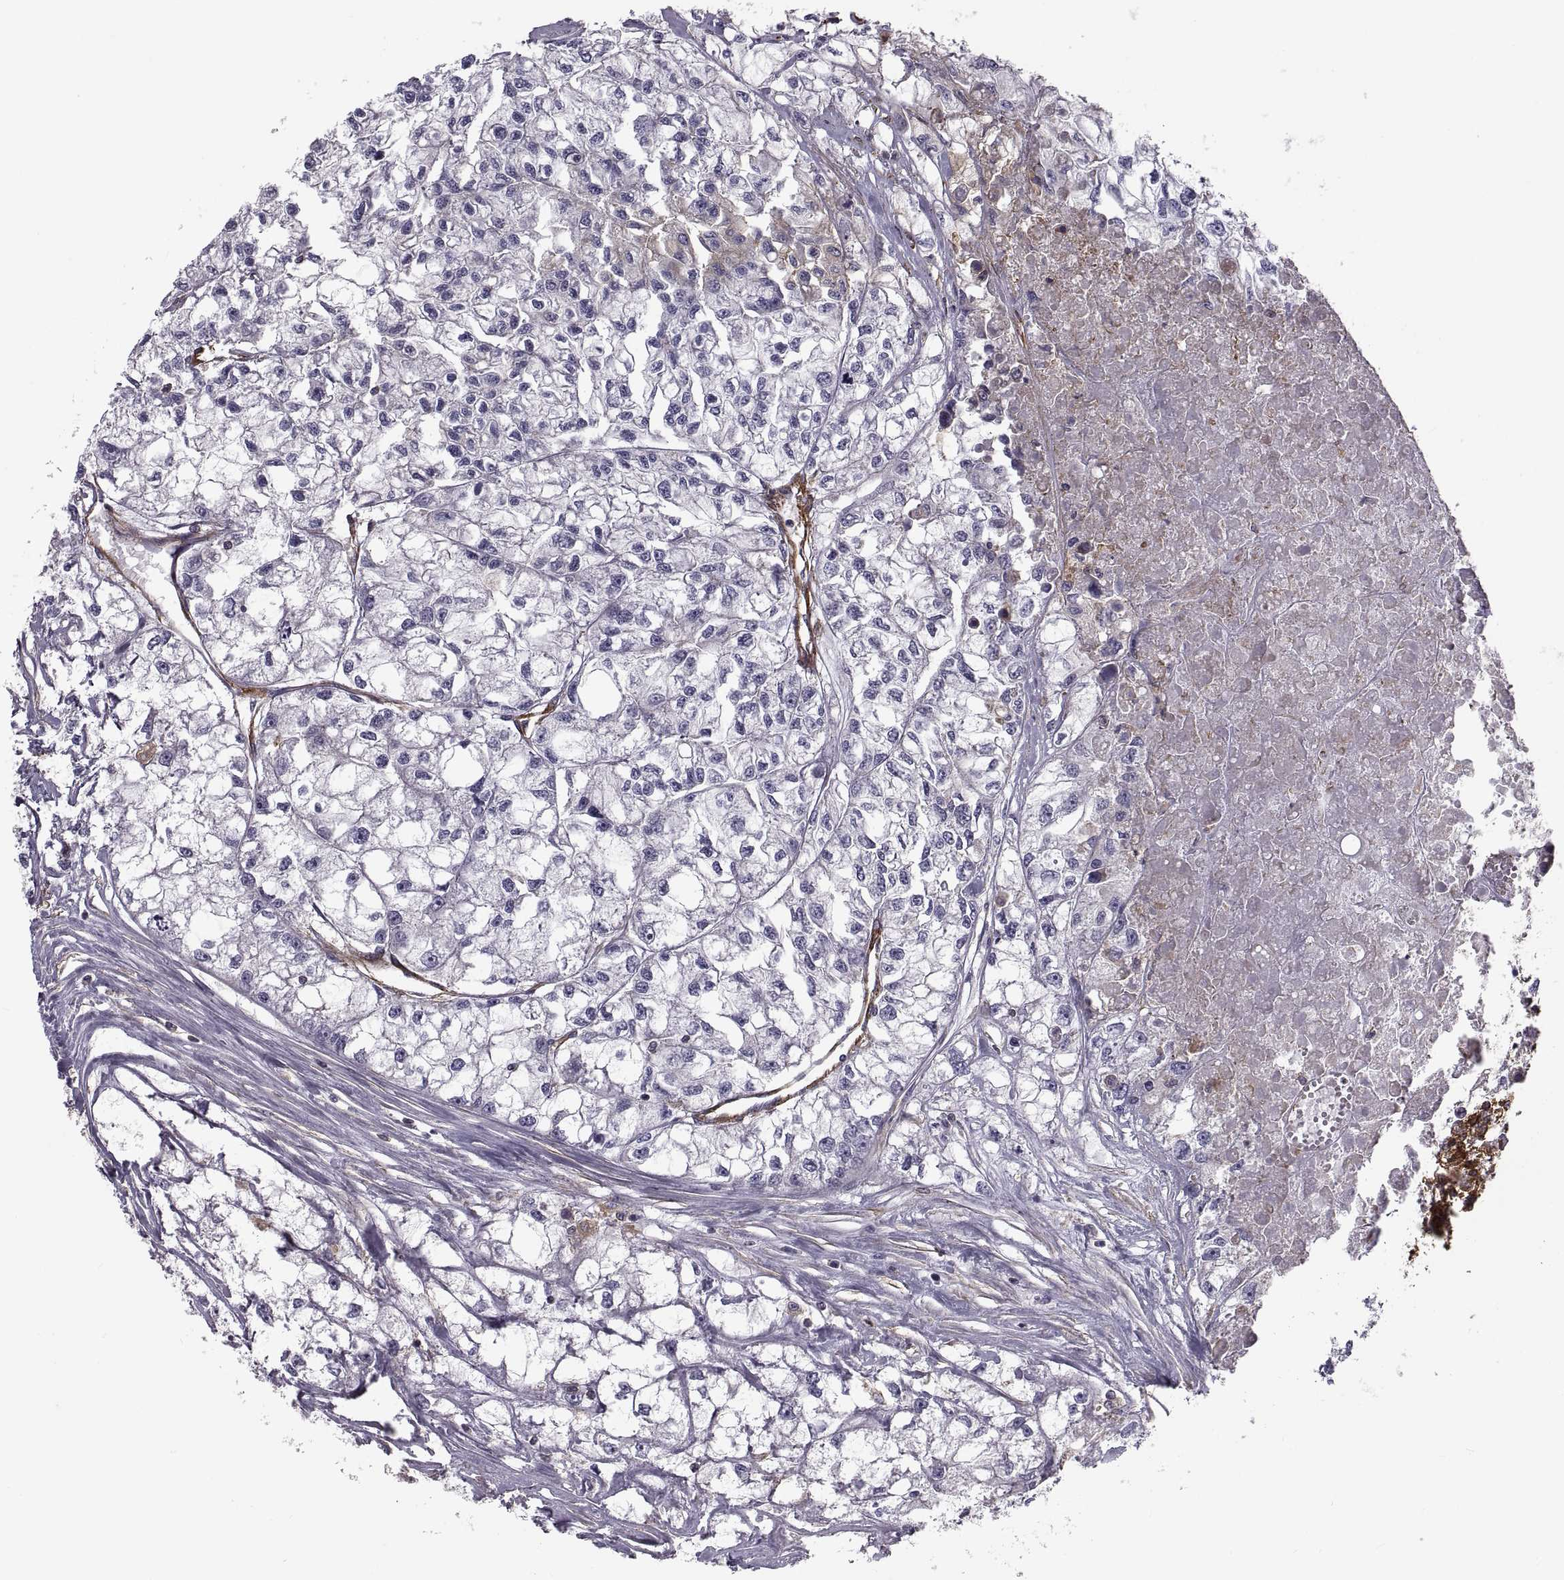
{"staining": {"intensity": "negative", "quantity": "none", "location": "none"}, "tissue": "renal cancer", "cell_type": "Tumor cells", "image_type": "cancer", "snomed": [{"axis": "morphology", "description": "Adenocarcinoma, NOS"}, {"axis": "topography", "description": "Kidney"}], "caption": "This is an IHC micrograph of renal adenocarcinoma. There is no expression in tumor cells.", "gene": "MYH9", "patient": {"sex": "male", "age": 56}}